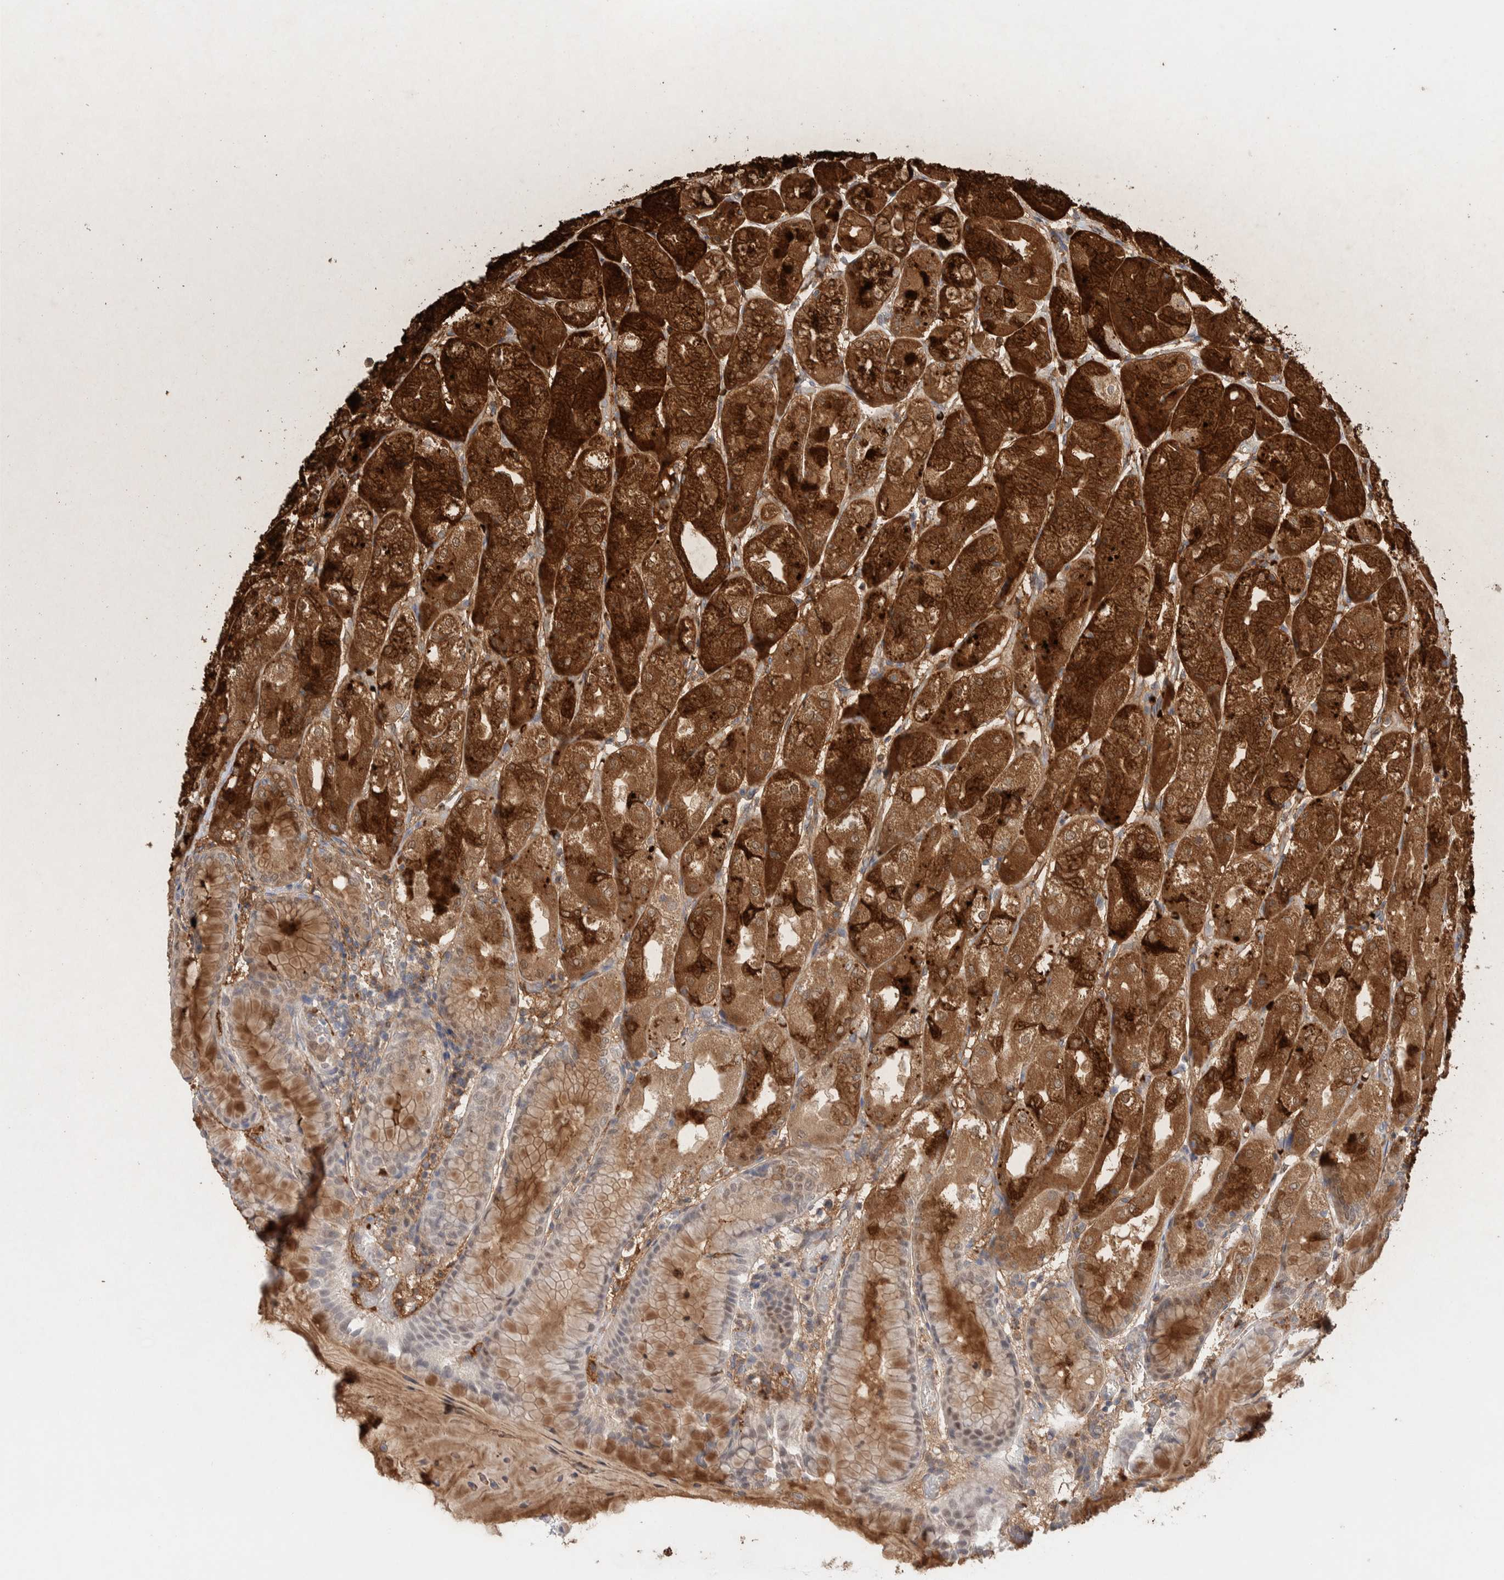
{"staining": {"intensity": "strong", "quantity": ">75%", "location": "cytoplasmic/membranous"}, "tissue": "stomach", "cell_type": "Glandular cells", "image_type": "normal", "snomed": [{"axis": "morphology", "description": "Normal tissue, NOS"}, {"axis": "topography", "description": "Stomach, upper"}], "caption": "A high-resolution histopathology image shows immunohistochemistry (IHC) staining of normal stomach, which reveals strong cytoplasmic/membranous expression in approximately >75% of glandular cells.", "gene": "PRMT1", "patient": {"sex": "male", "age": 72}}